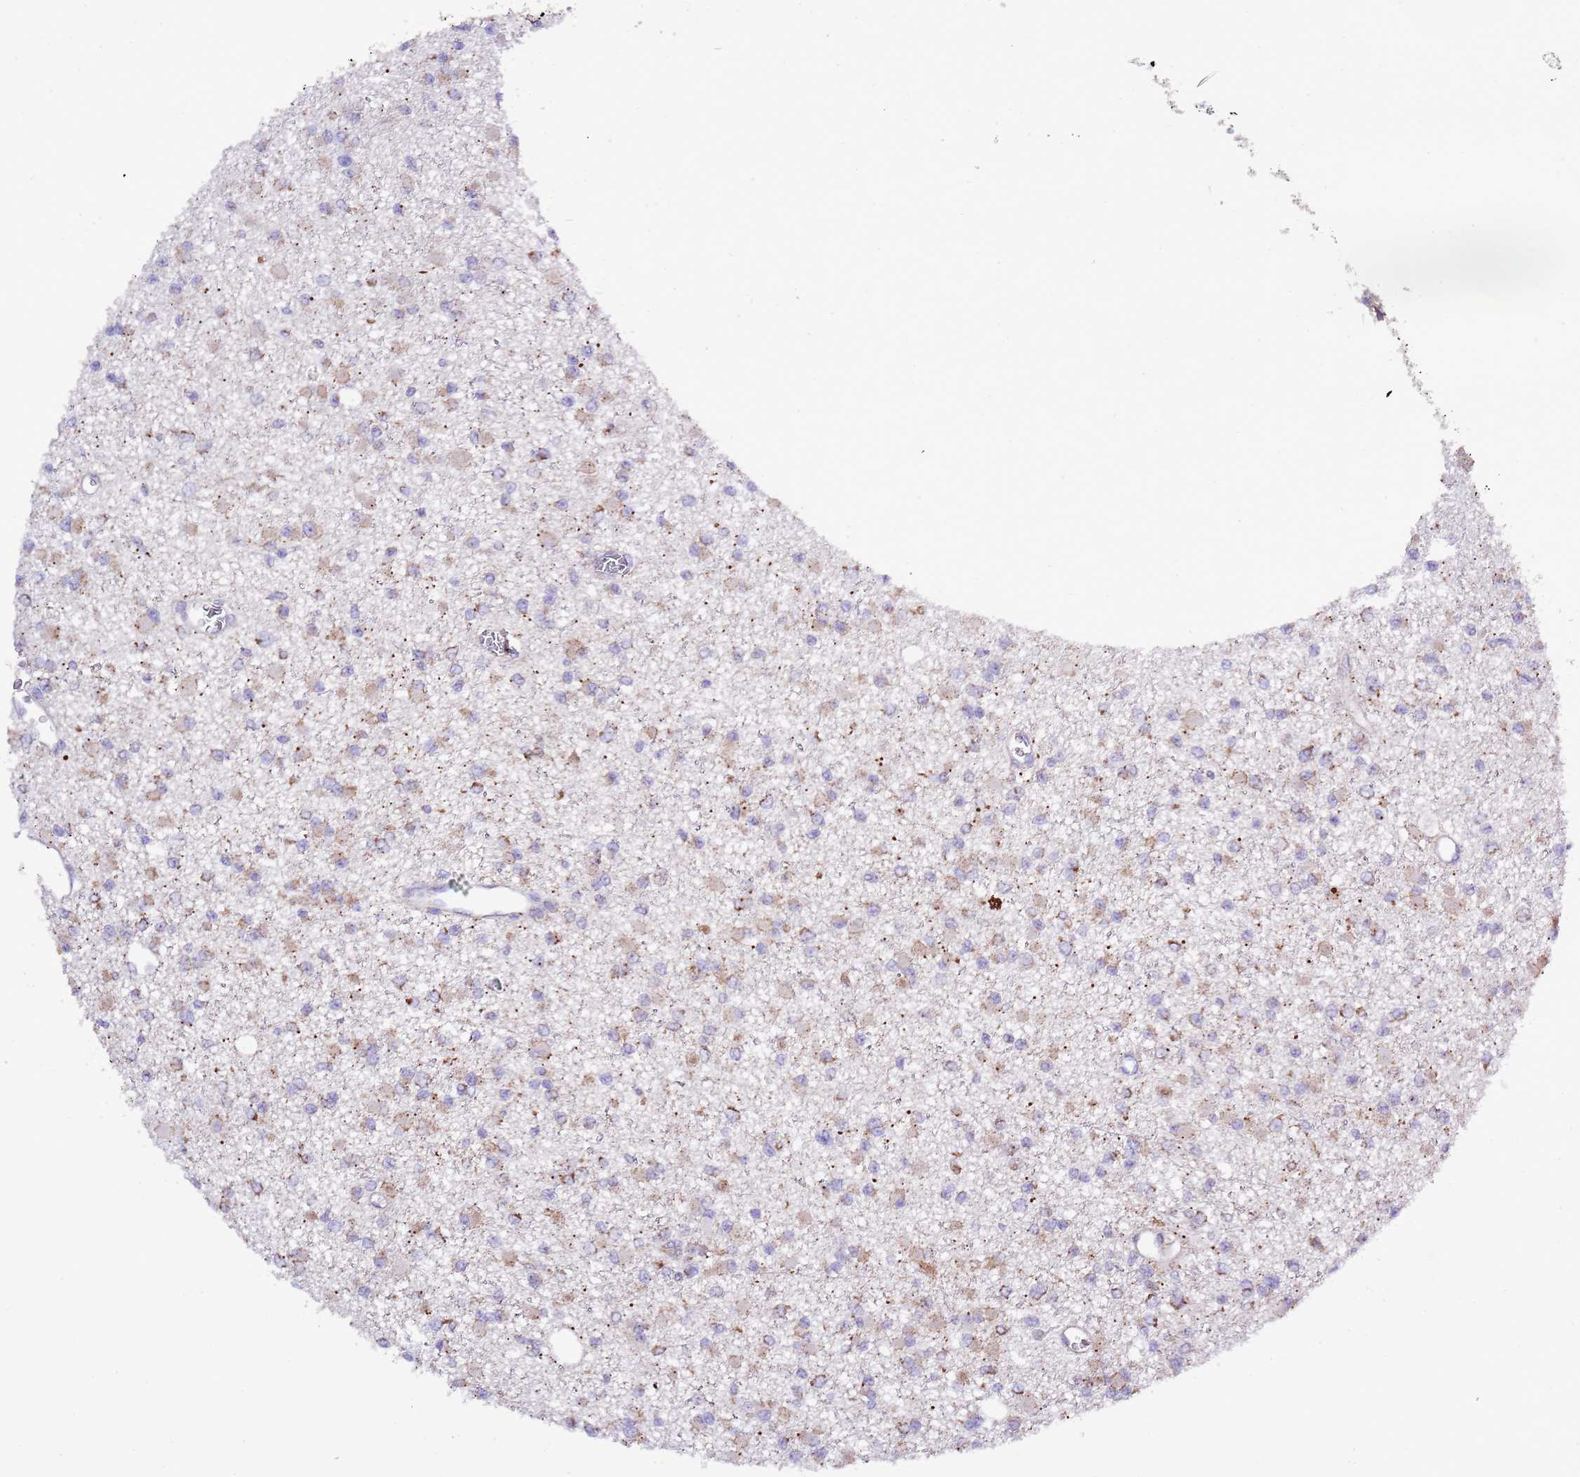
{"staining": {"intensity": "weak", "quantity": "<25%", "location": "cytoplasmic/membranous"}, "tissue": "glioma", "cell_type": "Tumor cells", "image_type": "cancer", "snomed": [{"axis": "morphology", "description": "Glioma, malignant, Low grade"}, {"axis": "topography", "description": "Brain"}], "caption": "The IHC photomicrograph has no significant staining in tumor cells of glioma tissue. (Immunohistochemistry, brightfield microscopy, high magnification).", "gene": "TEKTIP1", "patient": {"sex": "female", "age": 22}}